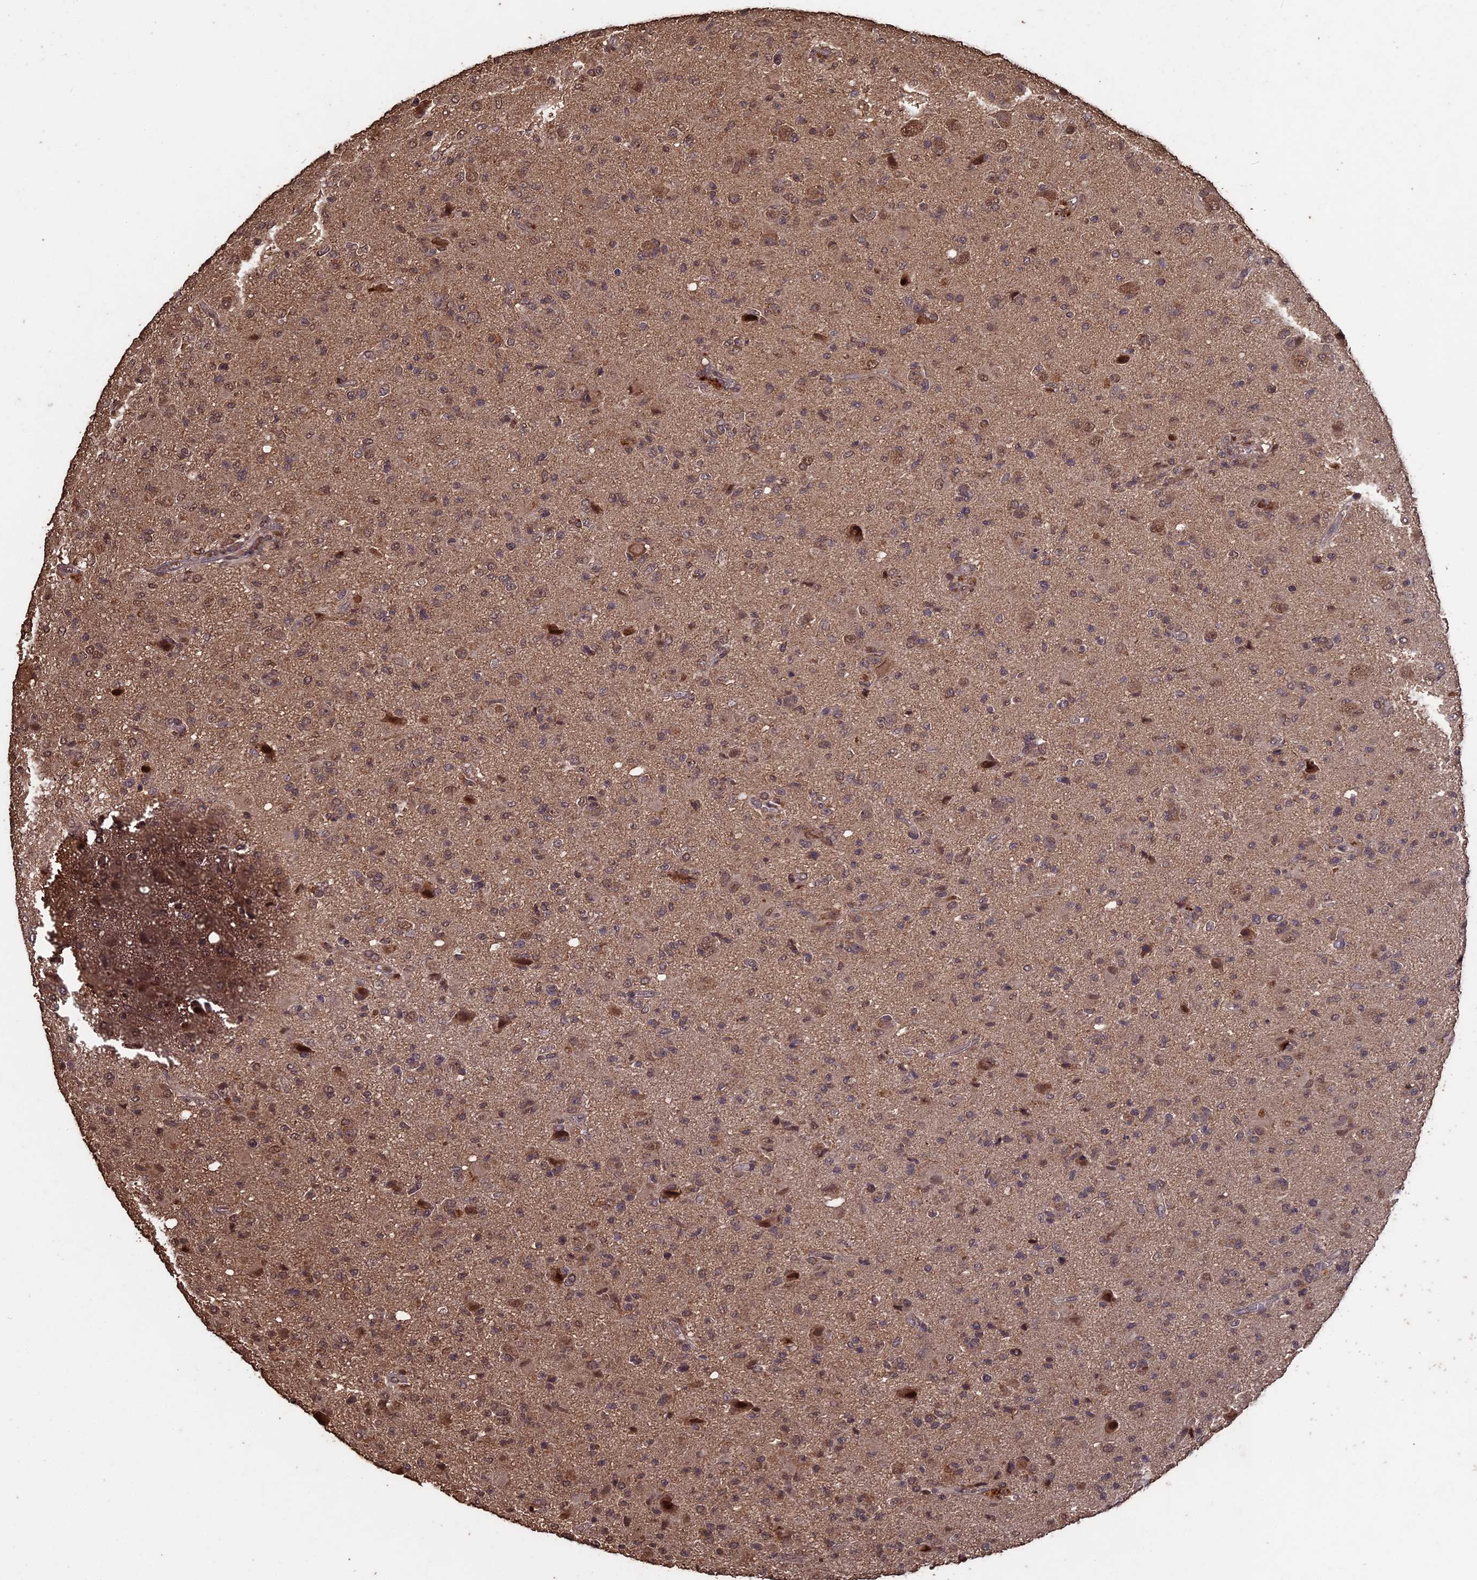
{"staining": {"intensity": "weak", "quantity": "25%-75%", "location": "cytoplasmic/membranous"}, "tissue": "glioma", "cell_type": "Tumor cells", "image_type": "cancer", "snomed": [{"axis": "morphology", "description": "Glioma, malignant, High grade"}, {"axis": "topography", "description": "Brain"}], "caption": "This is a histology image of IHC staining of malignant glioma (high-grade), which shows weak positivity in the cytoplasmic/membranous of tumor cells.", "gene": "HUNK", "patient": {"sex": "female", "age": 57}}